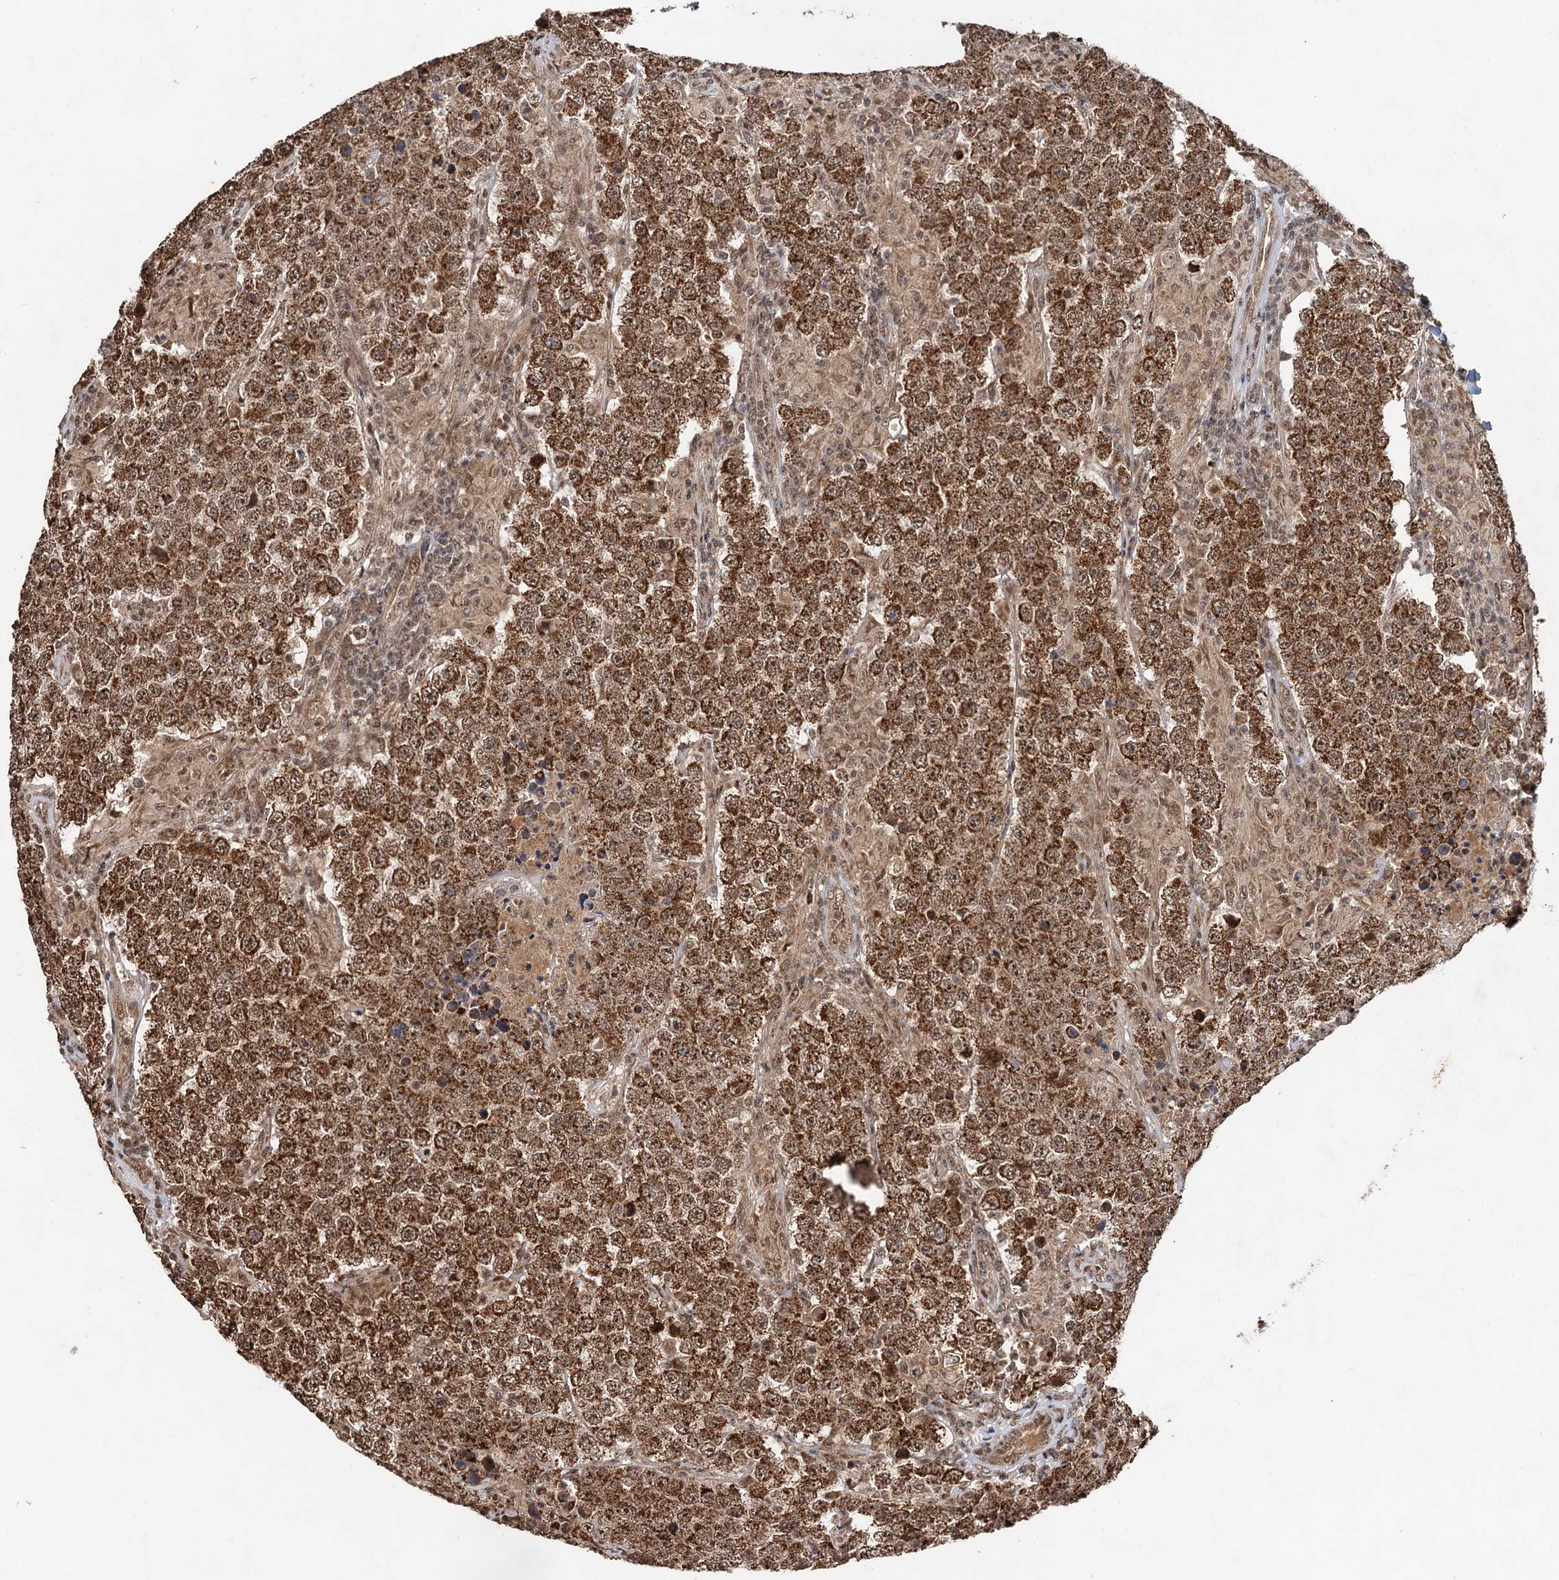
{"staining": {"intensity": "moderate", "quantity": ">75%", "location": "cytoplasmic/membranous,nuclear"}, "tissue": "testis cancer", "cell_type": "Tumor cells", "image_type": "cancer", "snomed": [{"axis": "morphology", "description": "Normal tissue, NOS"}, {"axis": "morphology", "description": "Urothelial carcinoma, High grade"}, {"axis": "morphology", "description": "Seminoma, NOS"}, {"axis": "morphology", "description": "Carcinoma, Embryonal, NOS"}, {"axis": "topography", "description": "Urinary bladder"}, {"axis": "topography", "description": "Testis"}], "caption": "This histopathology image shows seminoma (testis) stained with immunohistochemistry (IHC) to label a protein in brown. The cytoplasmic/membranous and nuclear of tumor cells show moderate positivity for the protein. Nuclei are counter-stained blue.", "gene": "REP15", "patient": {"sex": "male", "age": 41}}